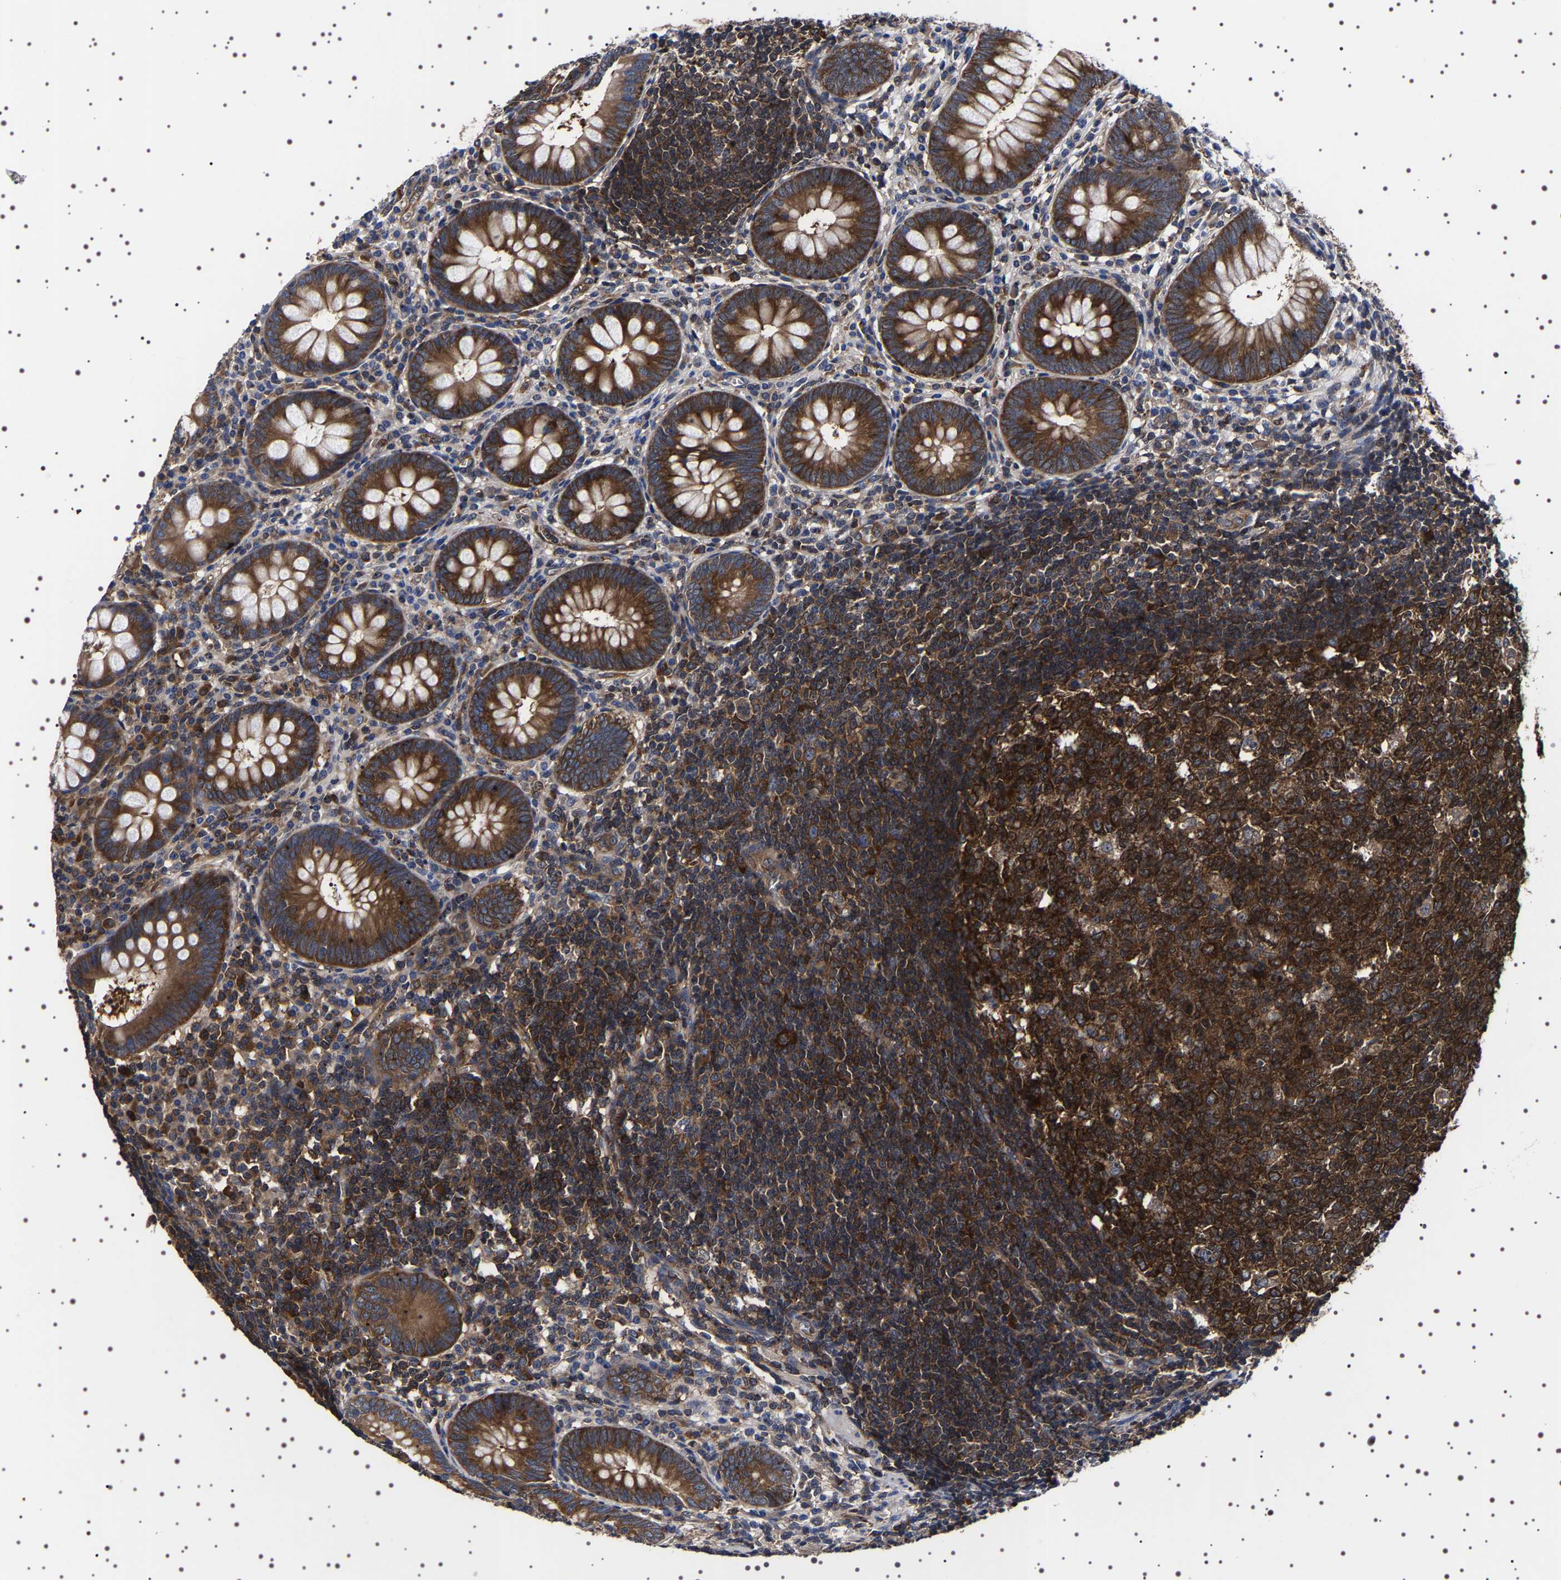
{"staining": {"intensity": "strong", "quantity": ">75%", "location": "cytoplasmic/membranous"}, "tissue": "appendix", "cell_type": "Glandular cells", "image_type": "normal", "snomed": [{"axis": "morphology", "description": "Normal tissue, NOS"}, {"axis": "topography", "description": "Appendix"}], "caption": "Glandular cells reveal high levels of strong cytoplasmic/membranous staining in about >75% of cells in benign appendix.", "gene": "DARS1", "patient": {"sex": "male", "age": 56}}